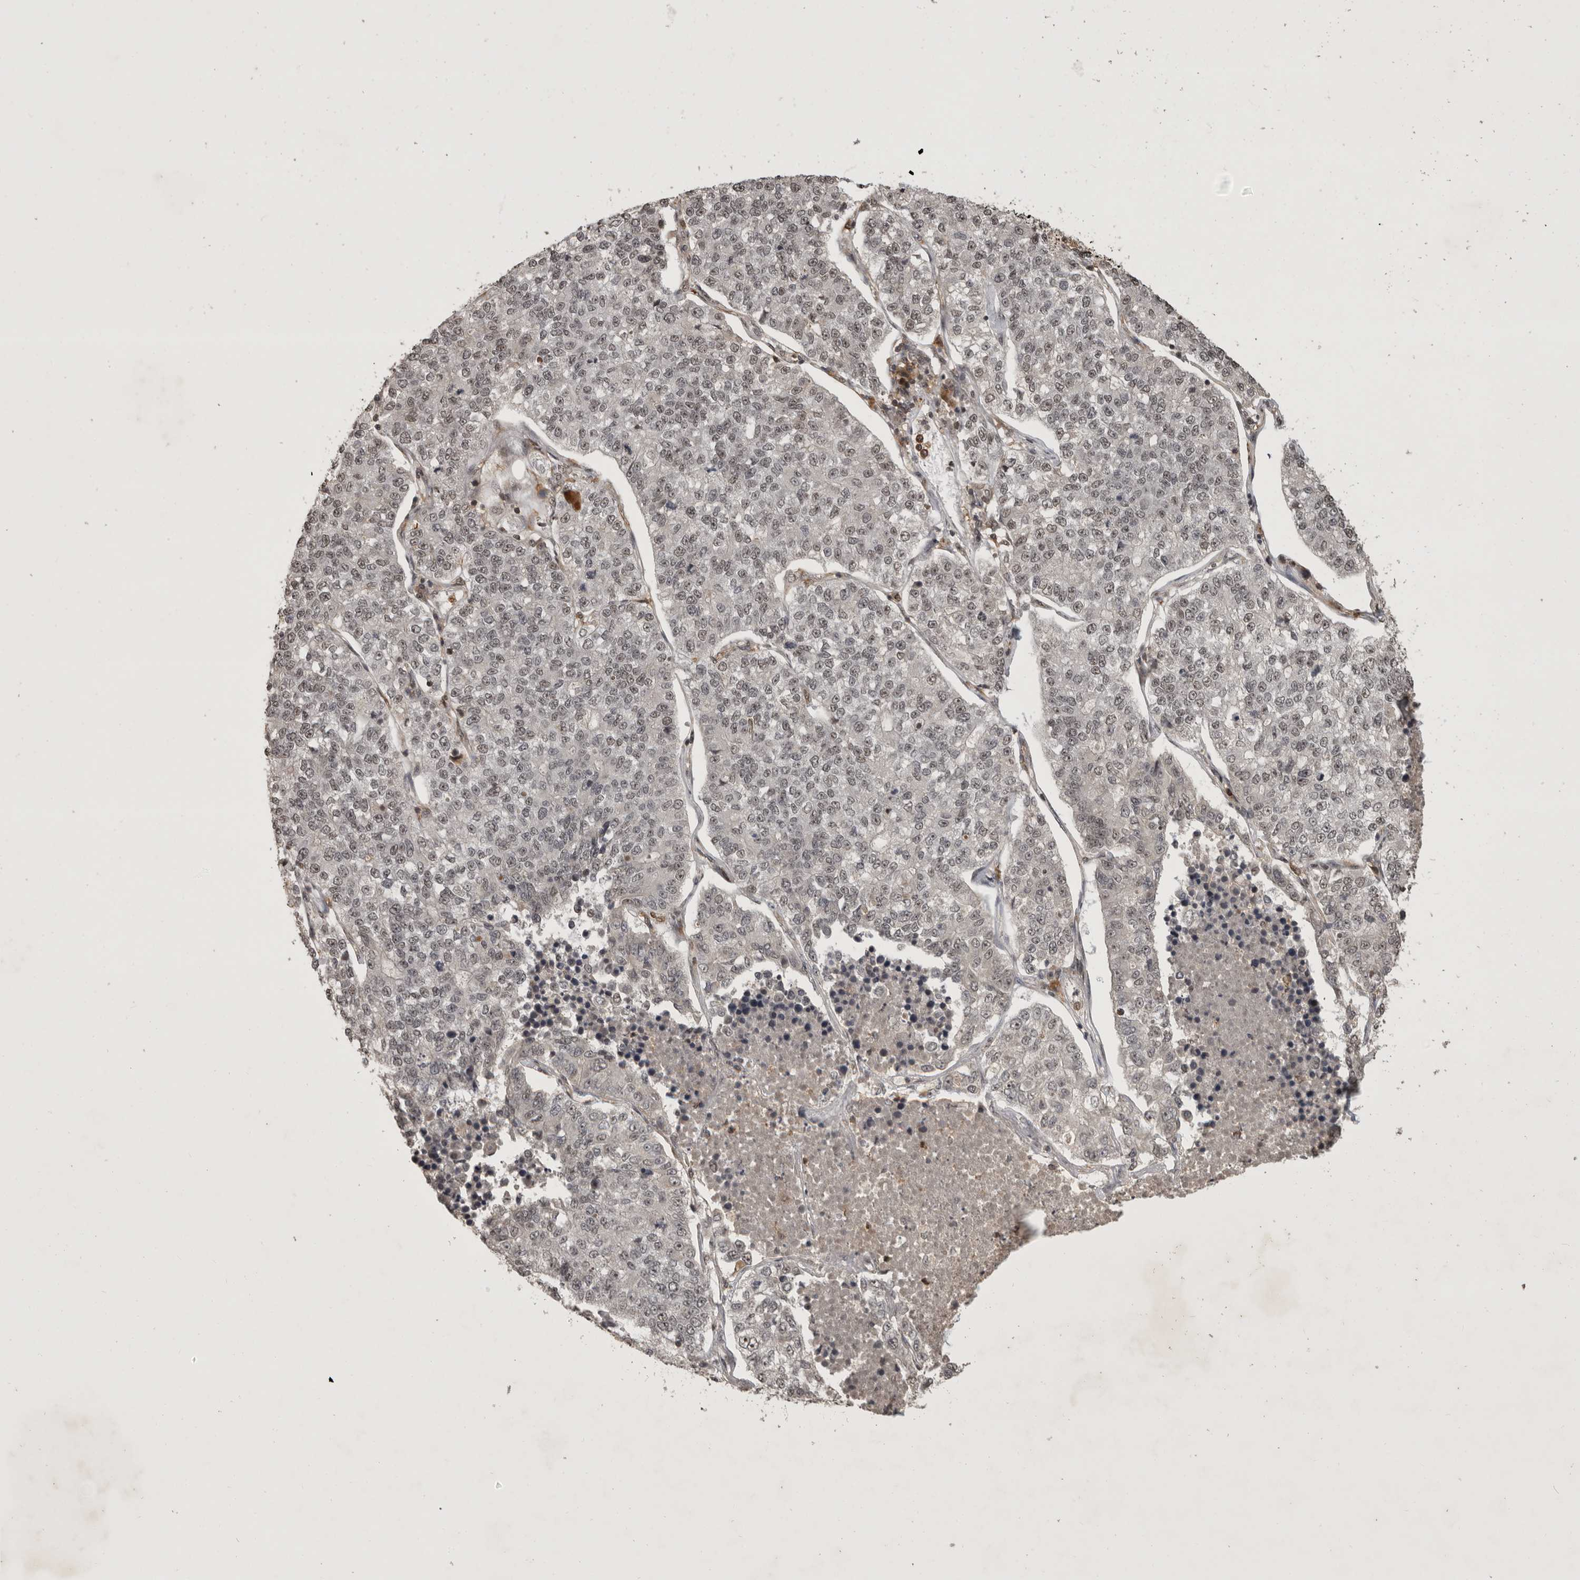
{"staining": {"intensity": "weak", "quantity": ">75%", "location": "nuclear"}, "tissue": "lung cancer", "cell_type": "Tumor cells", "image_type": "cancer", "snomed": [{"axis": "morphology", "description": "Adenocarcinoma, NOS"}, {"axis": "topography", "description": "Lung"}], "caption": "Lung adenocarcinoma stained for a protein (brown) shows weak nuclear positive staining in about >75% of tumor cells.", "gene": "CBLL1", "patient": {"sex": "male", "age": 49}}